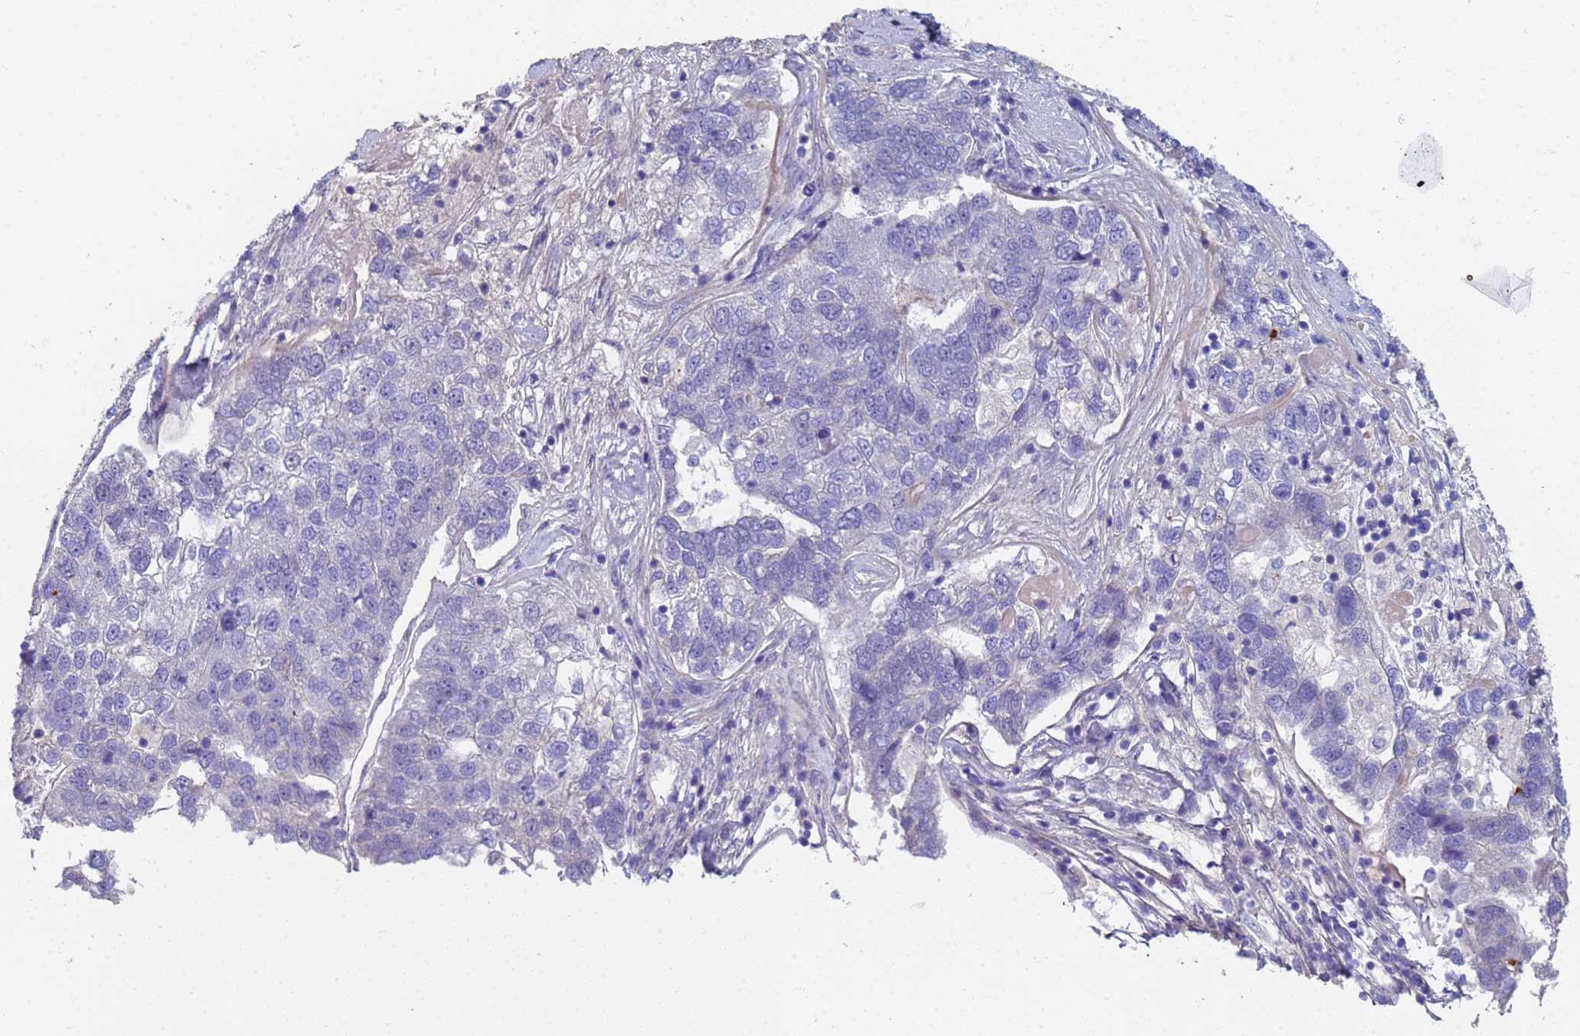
{"staining": {"intensity": "negative", "quantity": "none", "location": "none"}, "tissue": "pancreatic cancer", "cell_type": "Tumor cells", "image_type": "cancer", "snomed": [{"axis": "morphology", "description": "Adenocarcinoma, NOS"}, {"axis": "topography", "description": "Pancreas"}], "caption": "Immunohistochemistry micrograph of neoplastic tissue: adenocarcinoma (pancreatic) stained with DAB demonstrates no significant protein positivity in tumor cells.", "gene": "ABCA8", "patient": {"sex": "female", "age": 61}}